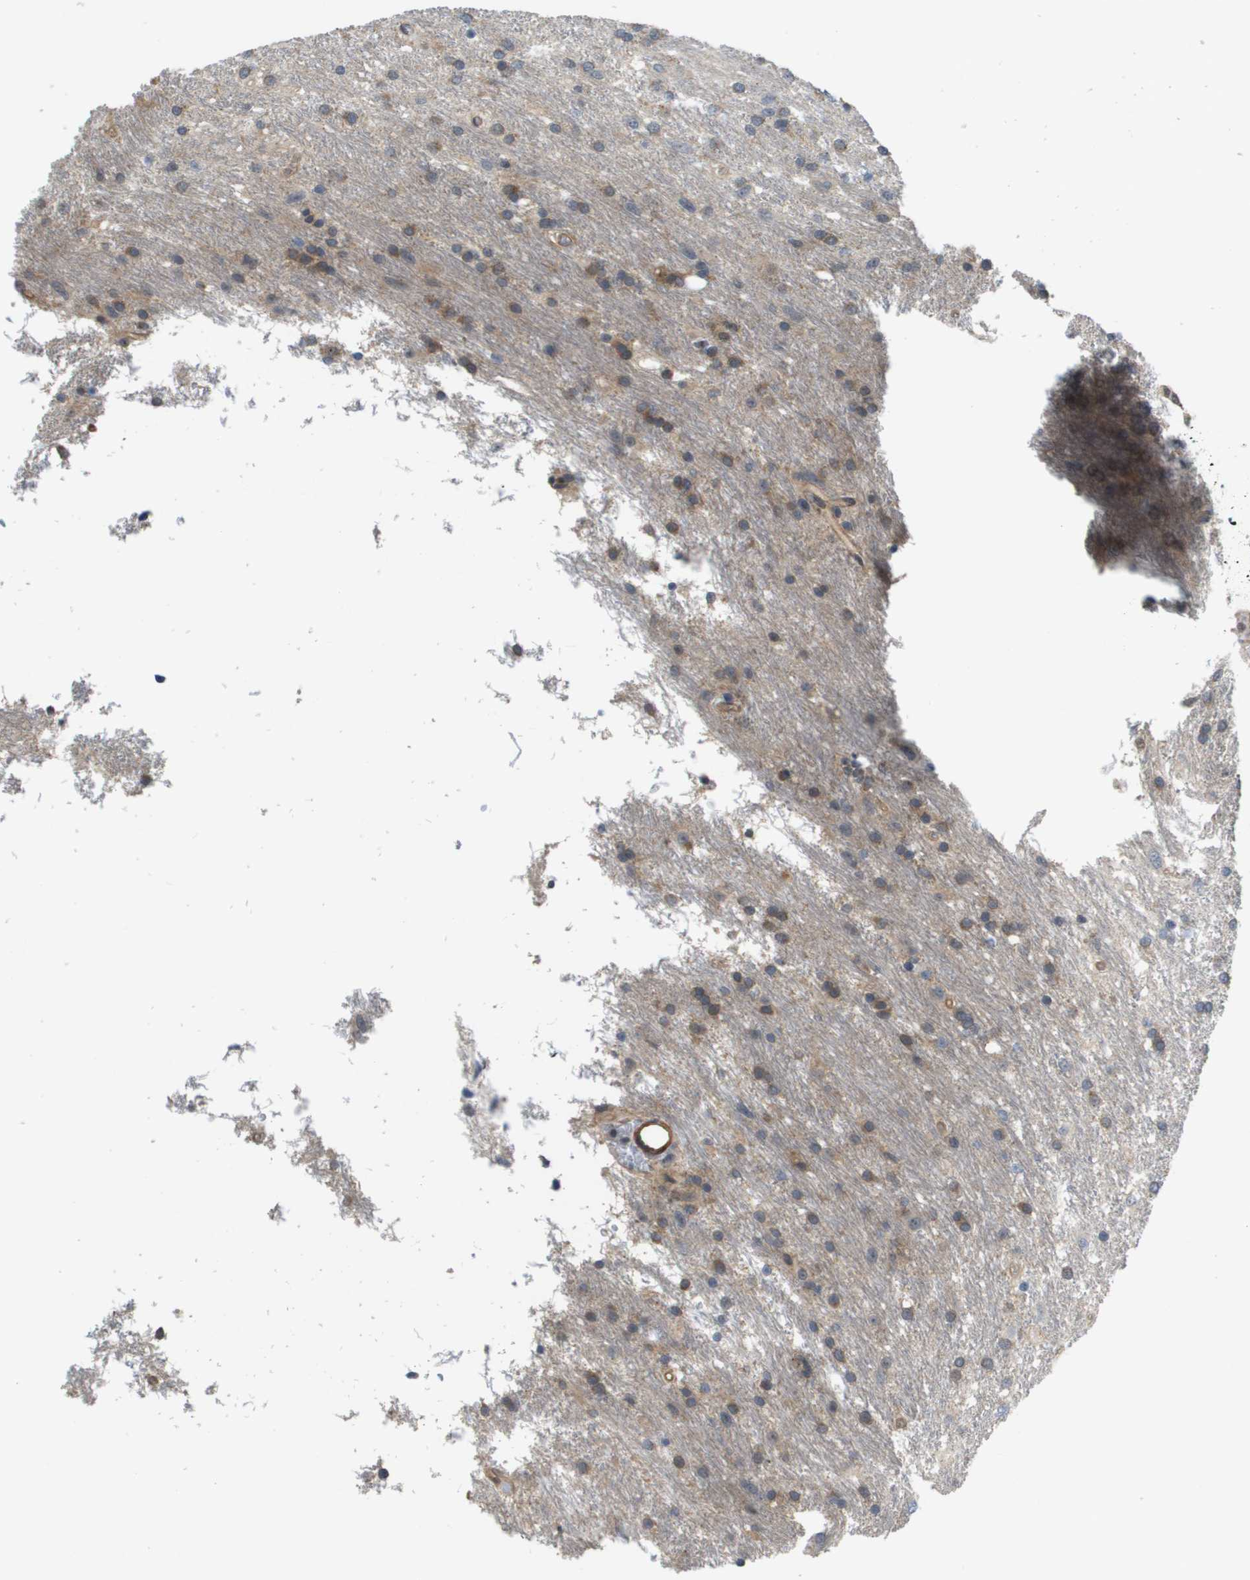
{"staining": {"intensity": "moderate", "quantity": "25%-75%", "location": "cytoplasmic/membranous"}, "tissue": "glioma", "cell_type": "Tumor cells", "image_type": "cancer", "snomed": [{"axis": "morphology", "description": "Glioma, malignant, Low grade"}, {"axis": "topography", "description": "Brain"}], "caption": "High-power microscopy captured an immunohistochemistry photomicrograph of glioma, revealing moderate cytoplasmic/membranous positivity in approximately 25%-75% of tumor cells.", "gene": "RNF112", "patient": {"sex": "male", "age": 77}}